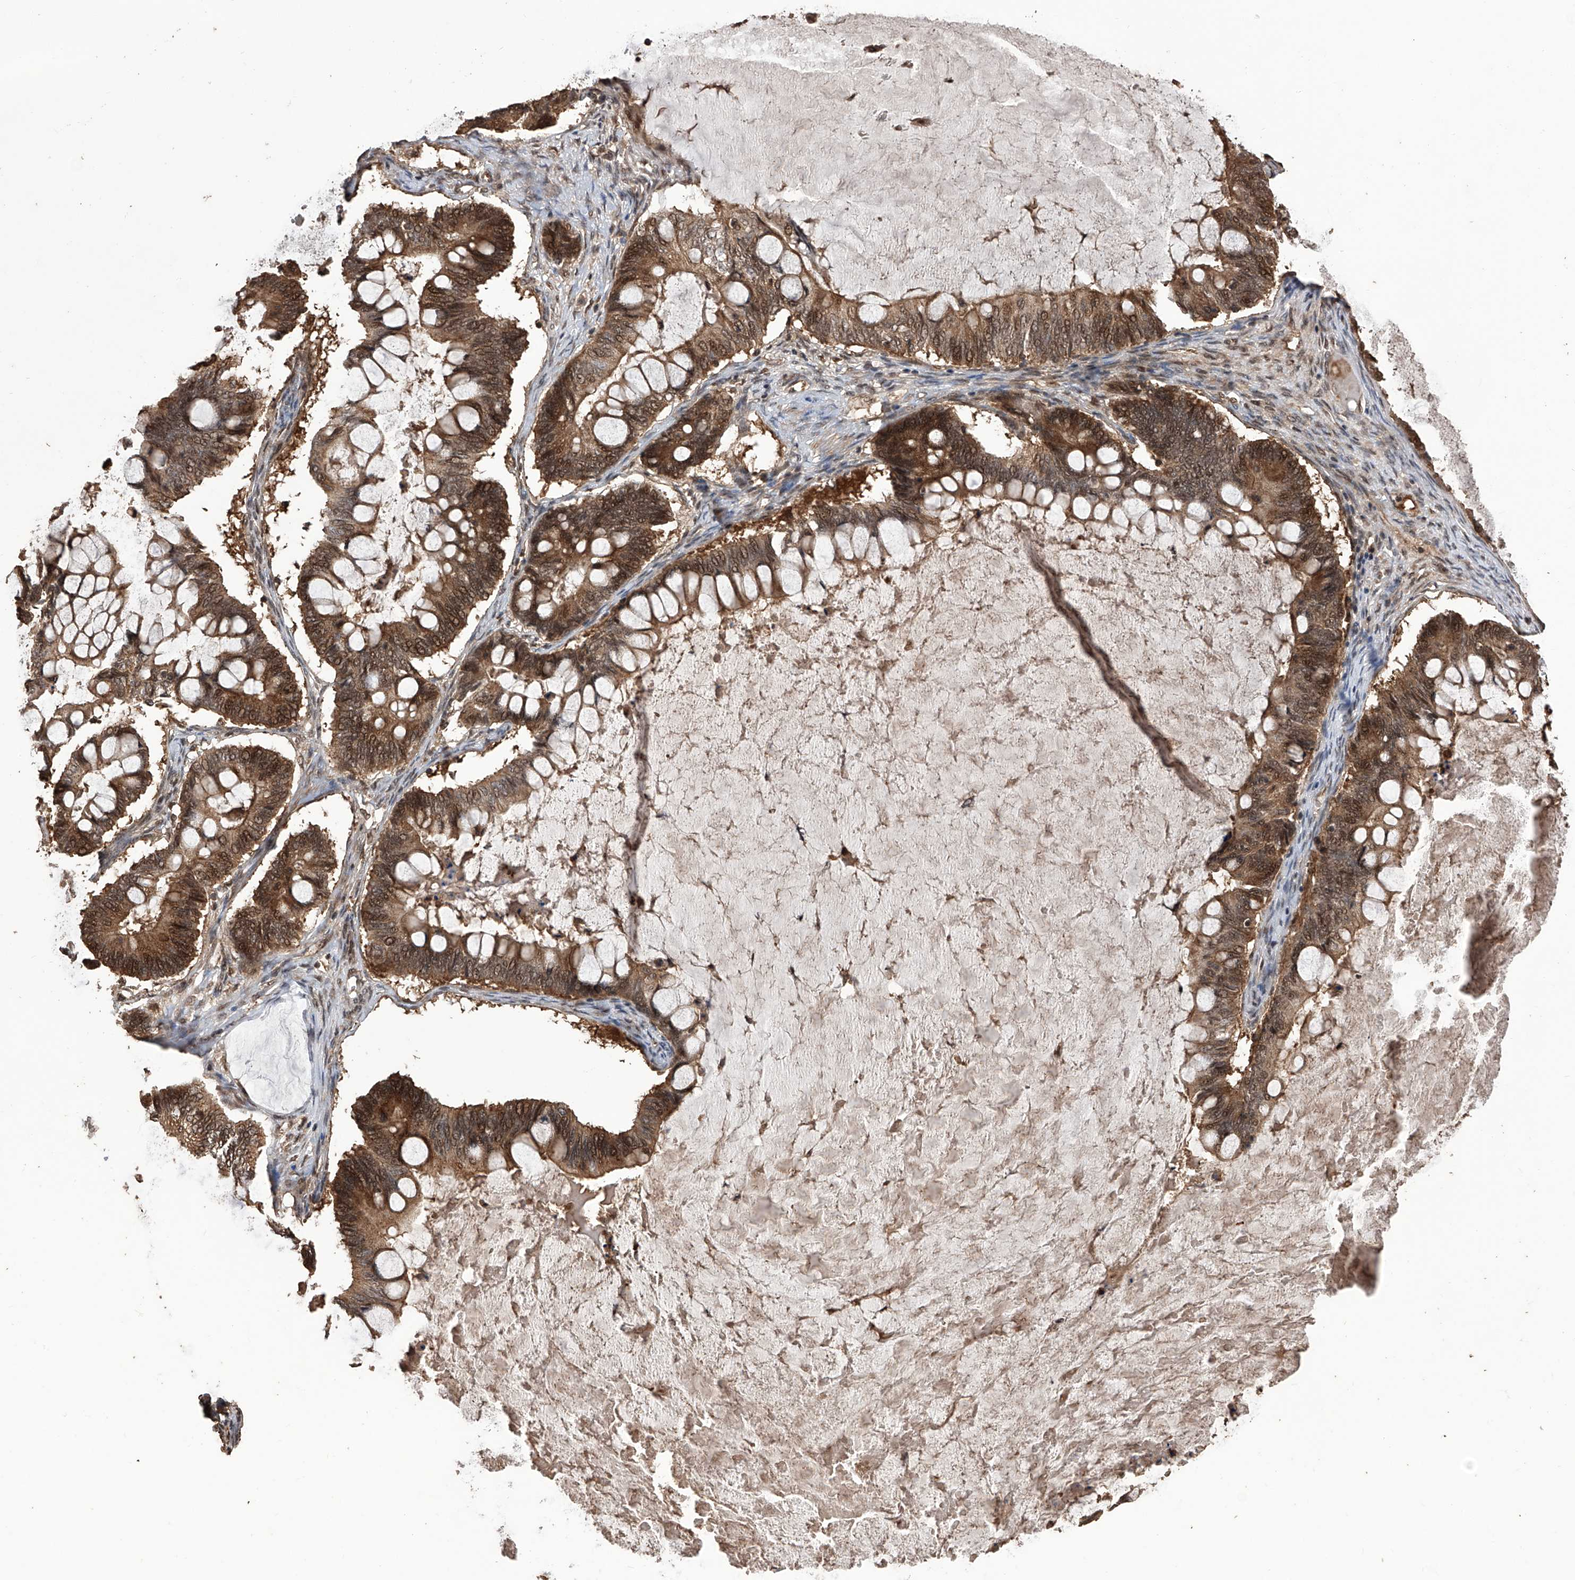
{"staining": {"intensity": "moderate", "quantity": ">75%", "location": "cytoplasmic/membranous,nuclear"}, "tissue": "ovarian cancer", "cell_type": "Tumor cells", "image_type": "cancer", "snomed": [{"axis": "morphology", "description": "Cystadenocarcinoma, mucinous, NOS"}, {"axis": "topography", "description": "Ovary"}], "caption": "Approximately >75% of tumor cells in human ovarian cancer reveal moderate cytoplasmic/membranous and nuclear protein positivity as visualized by brown immunohistochemical staining.", "gene": "LYSMD4", "patient": {"sex": "female", "age": 61}}